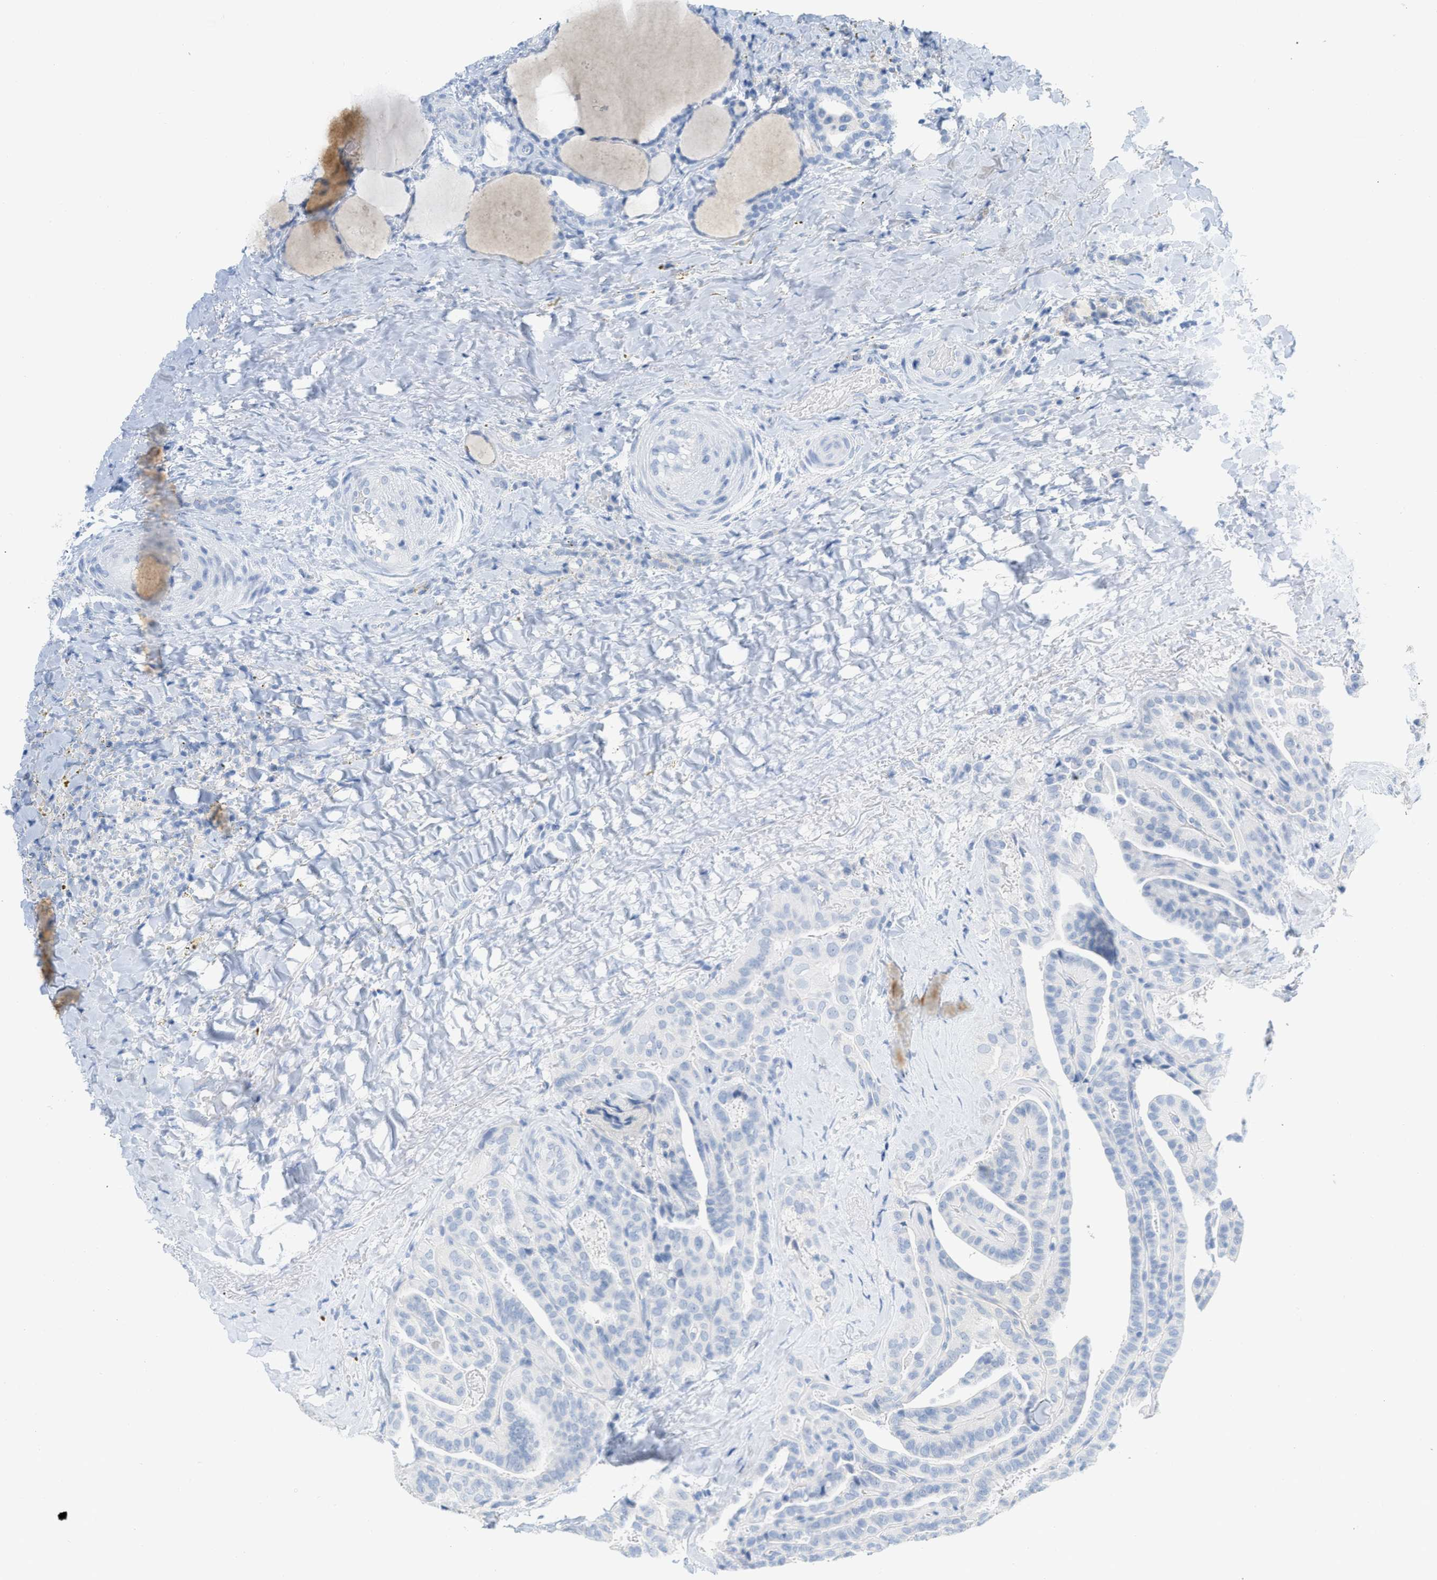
{"staining": {"intensity": "negative", "quantity": "none", "location": "none"}, "tissue": "thyroid cancer", "cell_type": "Tumor cells", "image_type": "cancer", "snomed": [{"axis": "morphology", "description": "Papillary adenocarcinoma, NOS"}, {"axis": "topography", "description": "Thyroid gland"}], "caption": "The histopathology image shows no staining of tumor cells in thyroid cancer.", "gene": "PAPPA", "patient": {"sex": "male", "age": 77}}